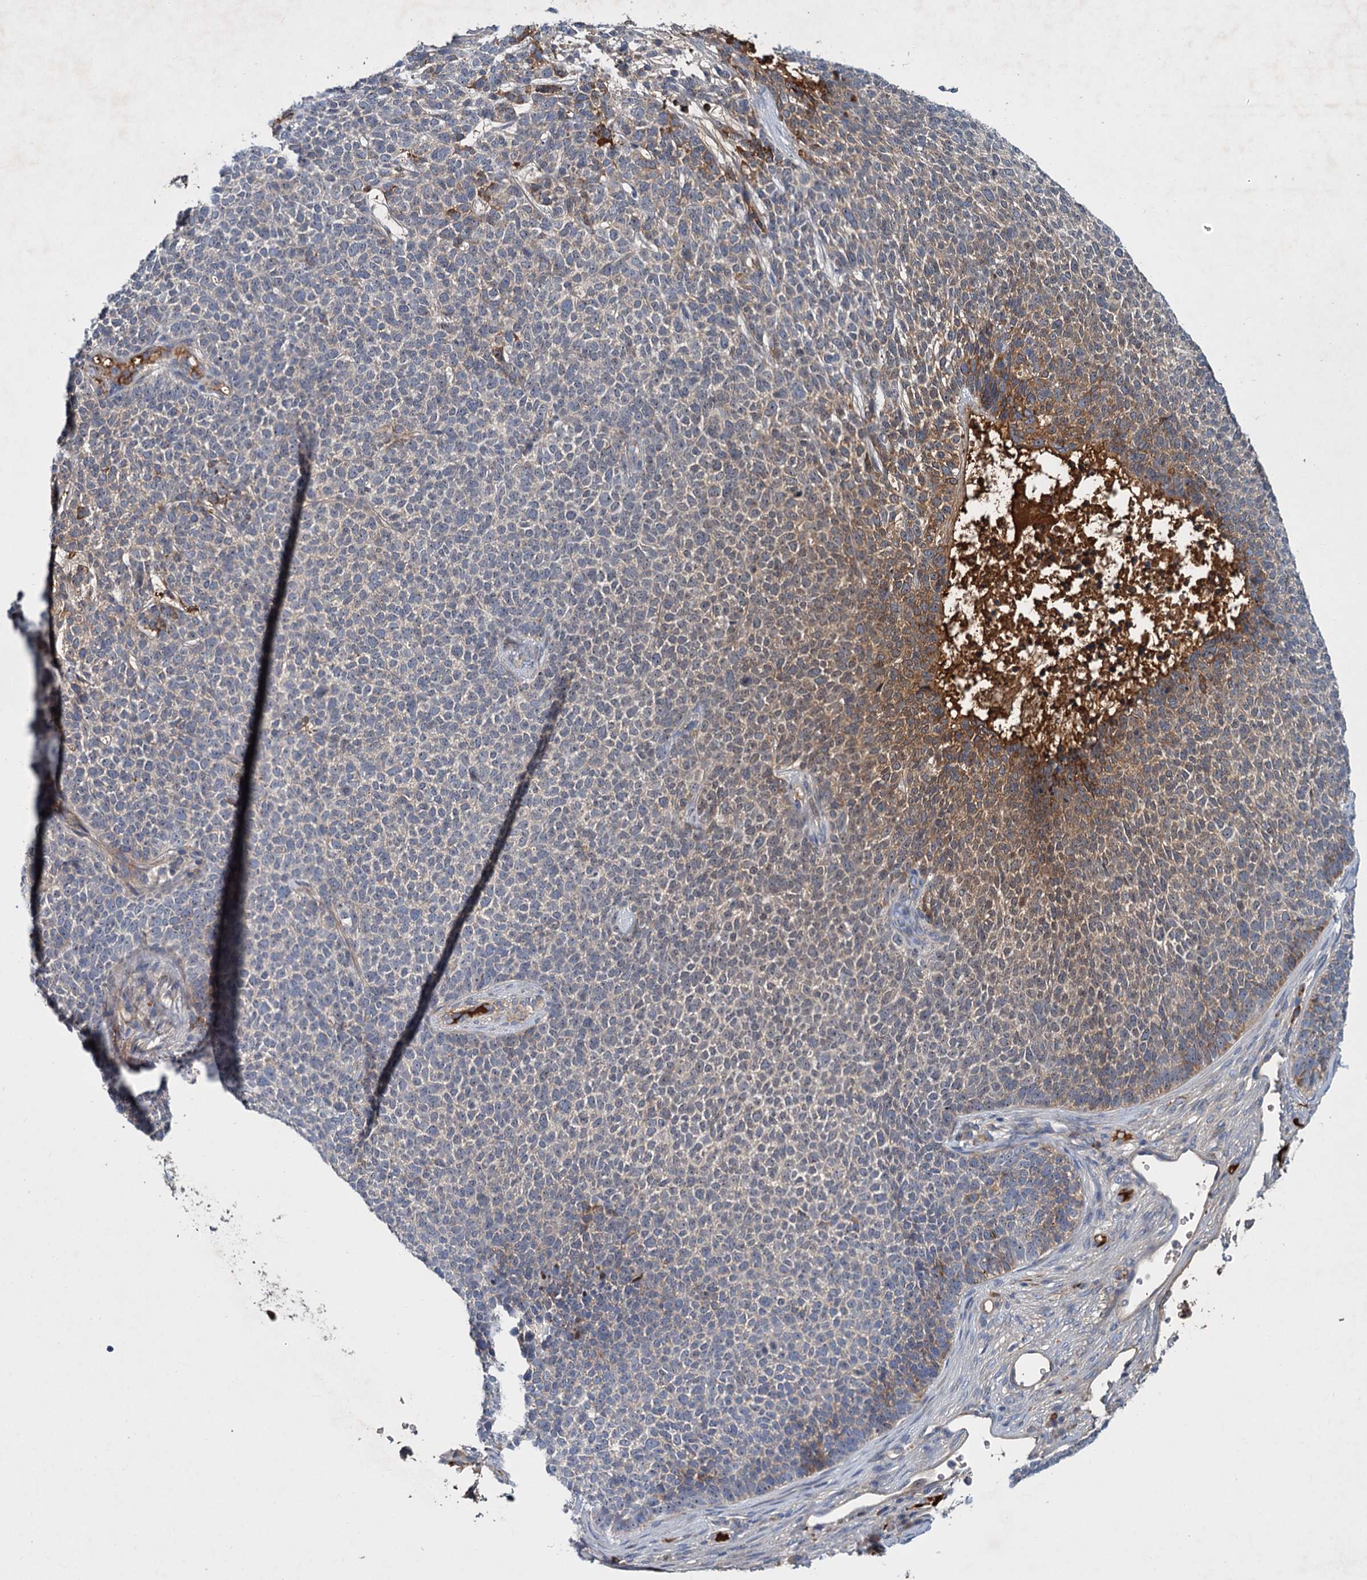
{"staining": {"intensity": "moderate", "quantity": "<25%", "location": "cytoplasmic/membranous"}, "tissue": "skin cancer", "cell_type": "Tumor cells", "image_type": "cancer", "snomed": [{"axis": "morphology", "description": "Basal cell carcinoma"}, {"axis": "topography", "description": "Skin"}], "caption": "A micrograph of basal cell carcinoma (skin) stained for a protein exhibits moderate cytoplasmic/membranous brown staining in tumor cells.", "gene": "CHRD", "patient": {"sex": "female", "age": 84}}